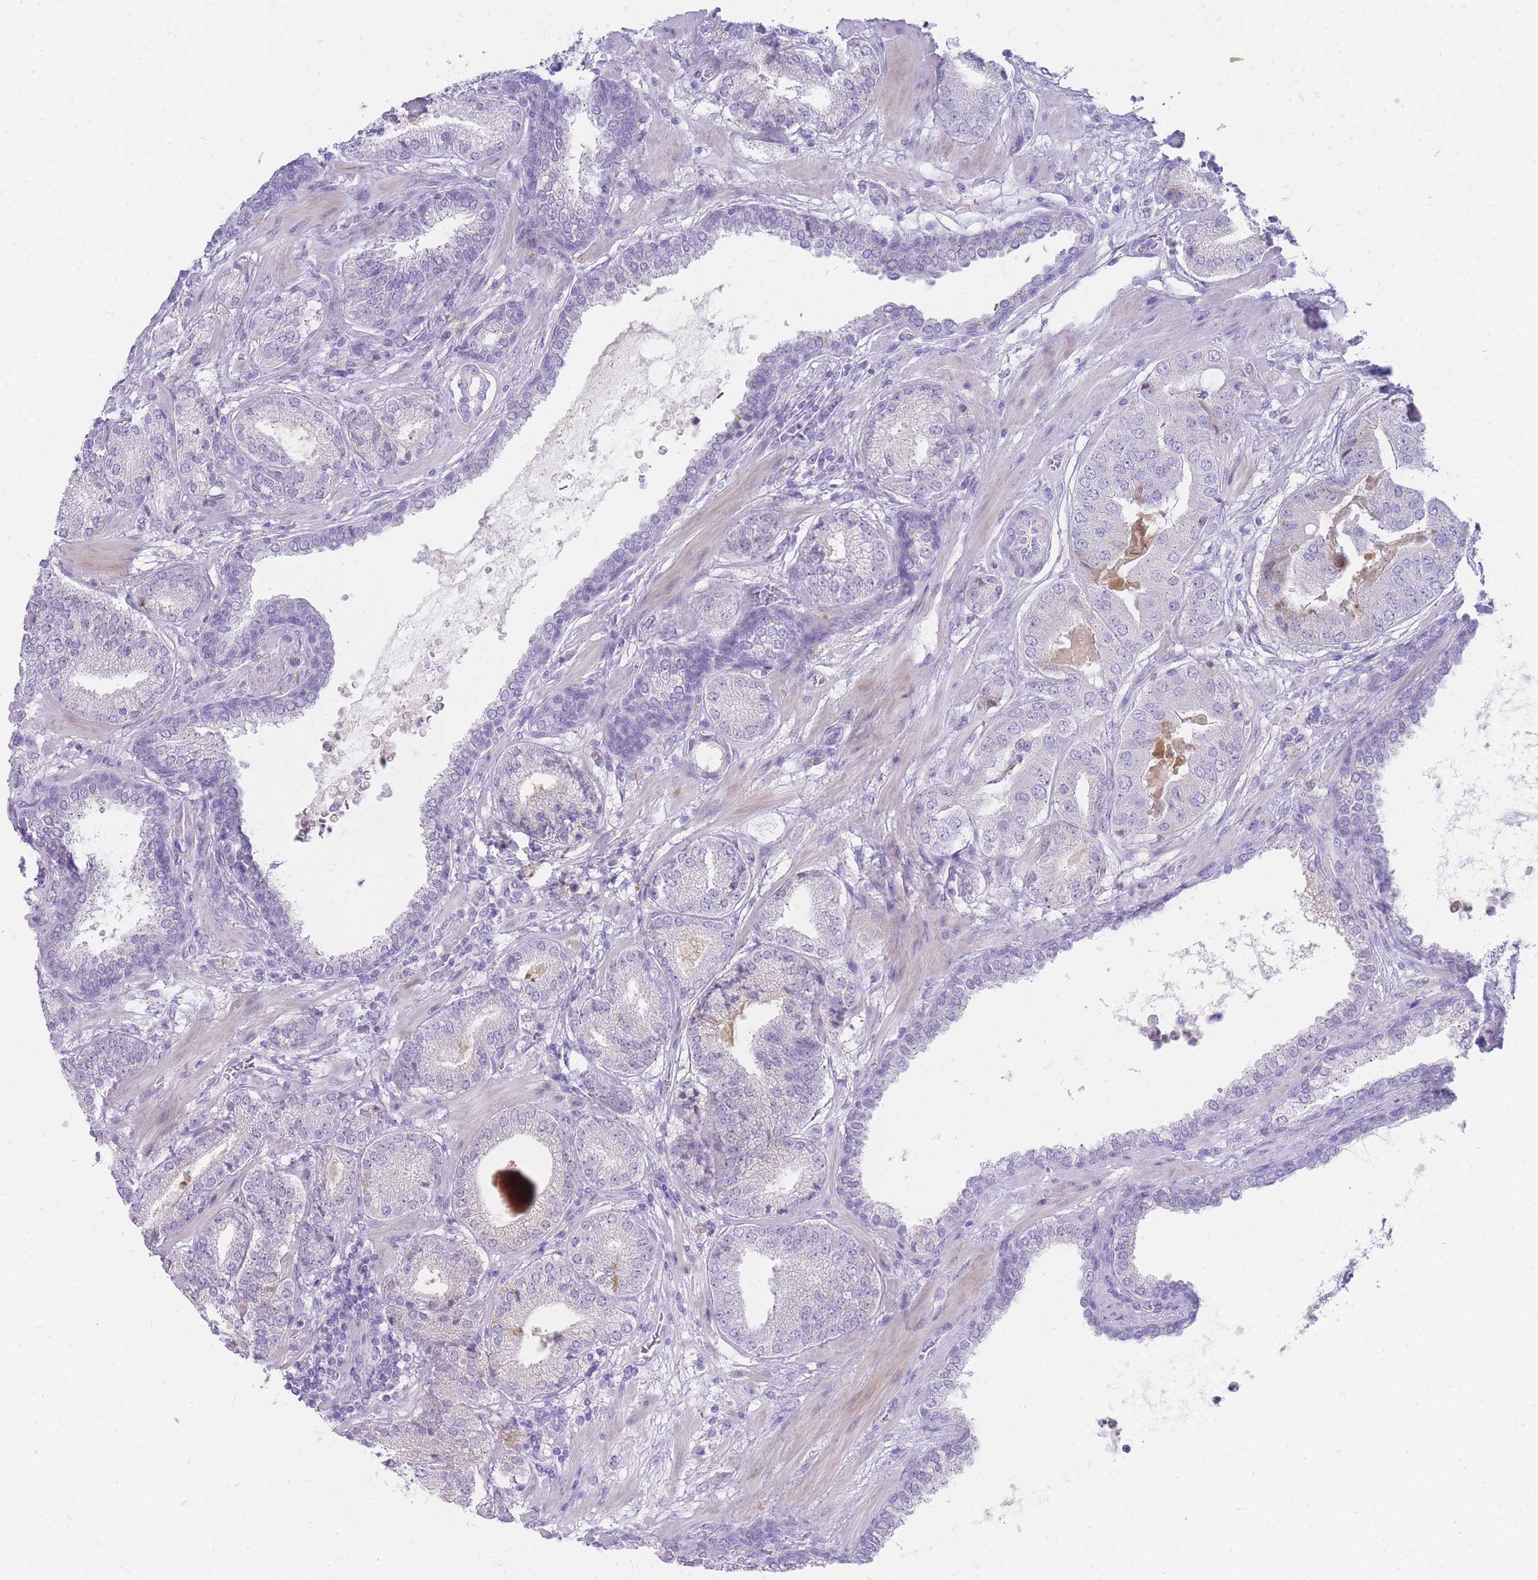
{"staining": {"intensity": "negative", "quantity": "none", "location": "none"}, "tissue": "prostate cancer", "cell_type": "Tumor cells", "image_type": "cancer", "snomed": [{"axis": "morphology", "description": "Adenocarcinoma, High grade"}, {"axis": "topography", "description": "Prostate"}], "caption": "High power microscopy image of an immunohistochemistry histopathology image of prostate cancer, revealing no significant expression in tumor cells.", "gene": "NKX1-2", "patient": {"sex": "male", "age": 63}}